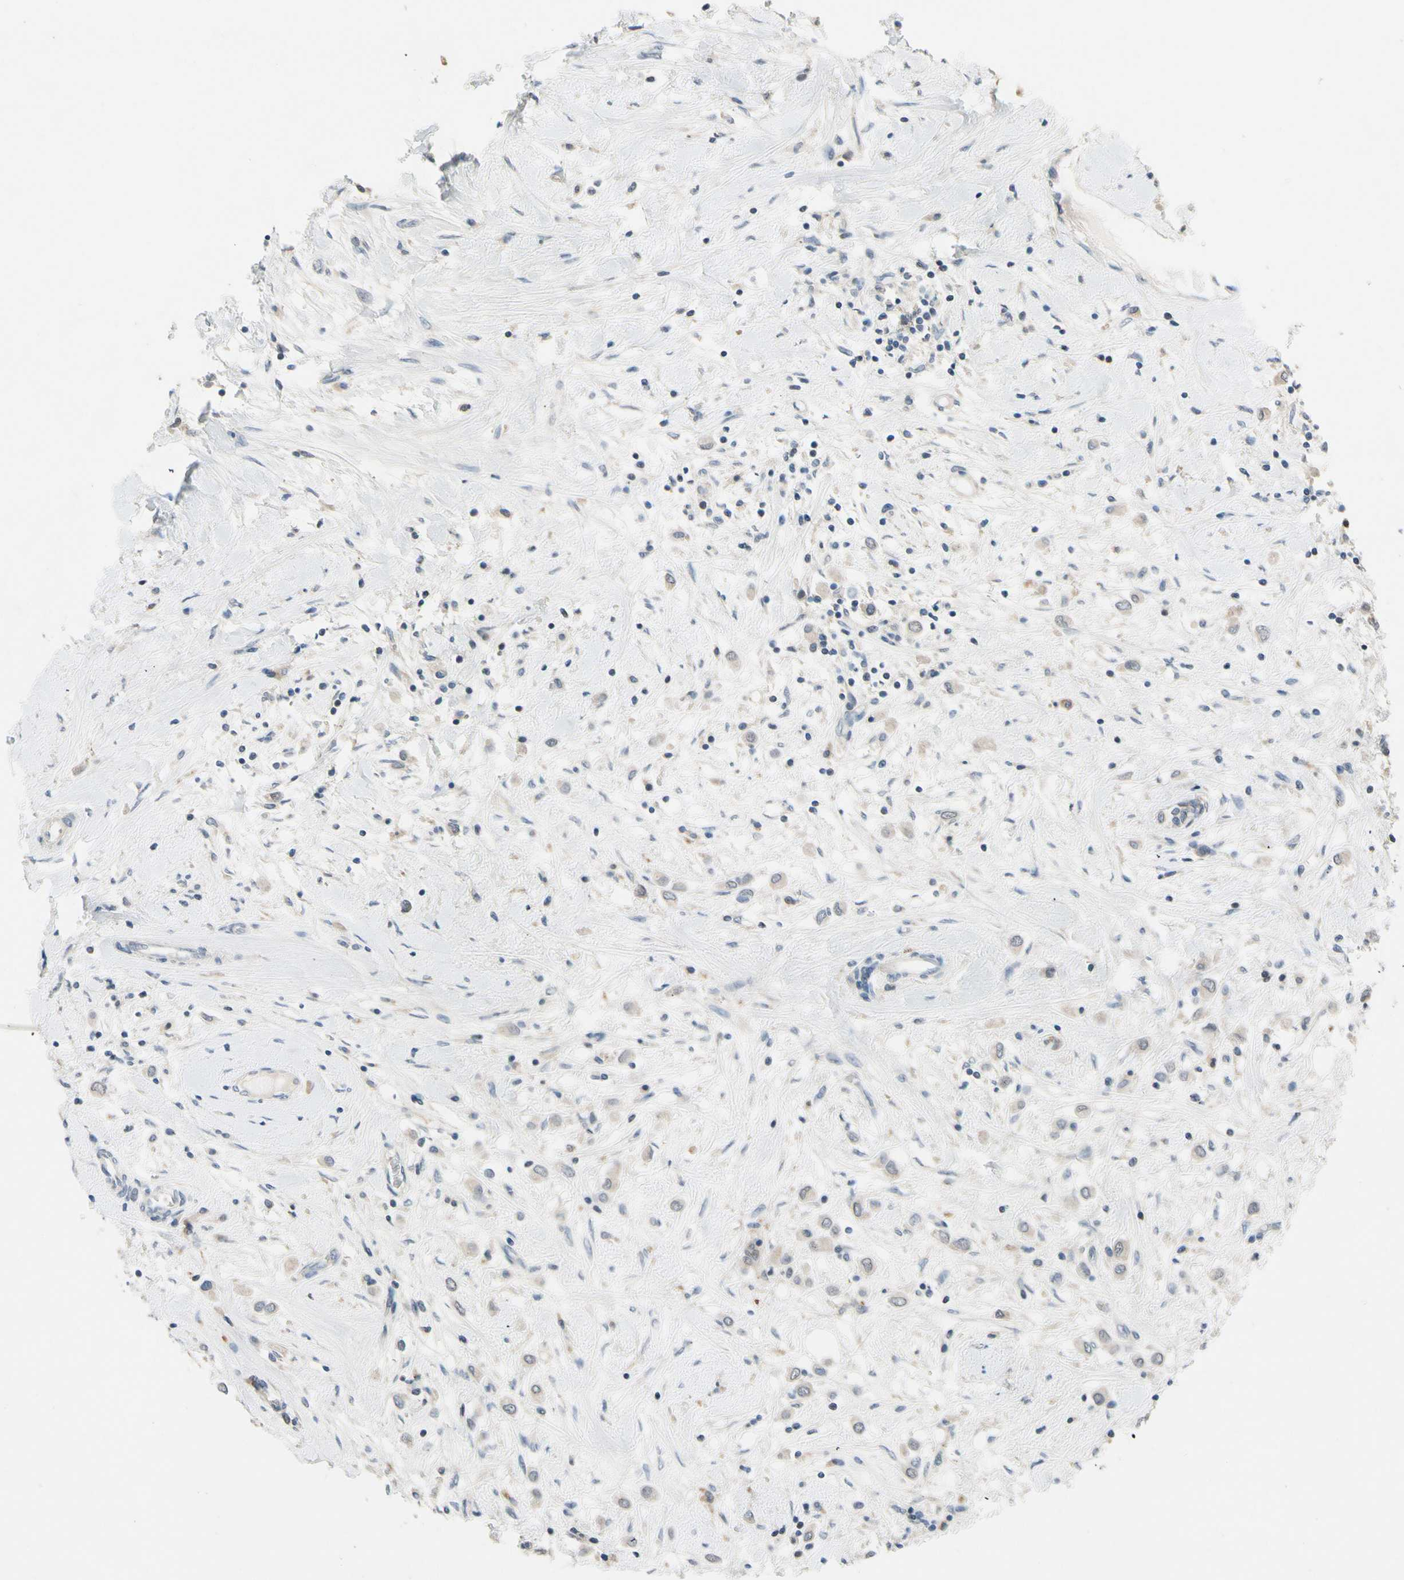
{"staining": {"intensity": "negative", "quantity": "none", "location": "none"}, "tissue": "breast cancer", "cell_type": "Tumor cells", "image_type": "cancer", "snomed": [{"axis": "morphology", "description": "Duct carcinoma"}, {"axis": "topography", "description": "Breast"}], "caption": "A micrograph of breast intraductal carcinoma stained for a protein shows no brown staining in tumor cells.", "gene": "SLC27A6", "patient": {"sex": "female", "age": 61}}